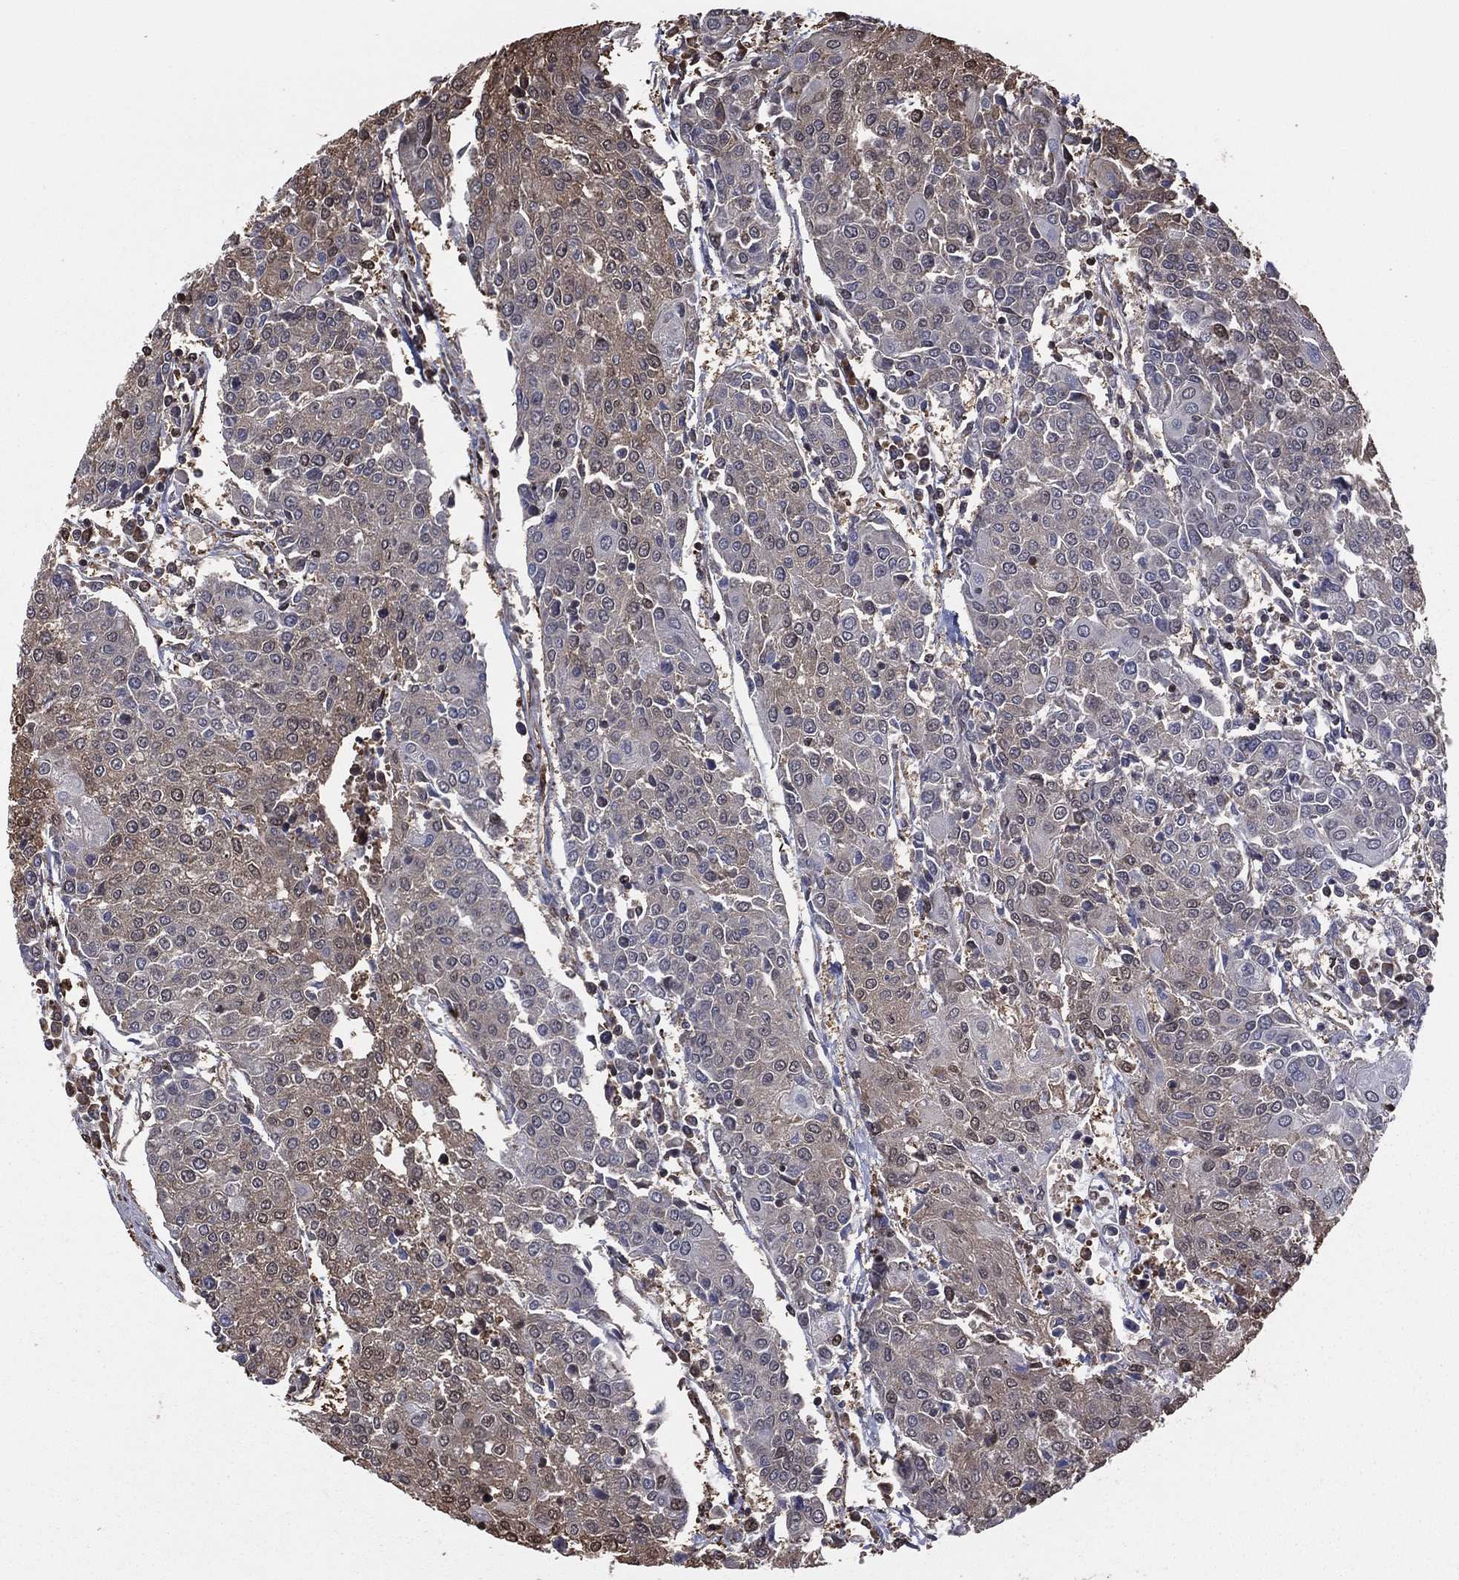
{"staining": {"intensity": "moderate", "quantity": "<25%", "location": "cytoplasmic/membranous,nuclear"}, "tissue": "urothelial cancer", "cell_type": "Tumor cells", "image_type": "cancer", "snomed": [{"axis": "morphology", "description": "Urothelial carcinoma, High grade"}, {"axis": "topography", "description": "Urinary bladder"}], "caption": "Immunohistochemistry photomicrograph of neoplastic tissue: human urothelial cancer stained using IHC exhibits low levels of moderate protein expression localized specifically in the cytoplasmic/membranous and nuclear of tumor cells, appearing as a cytoplasmic/membranous and nuclear brown color.", "gene": "GAPDH", "patient": {"sex": "female", "age": 85}}